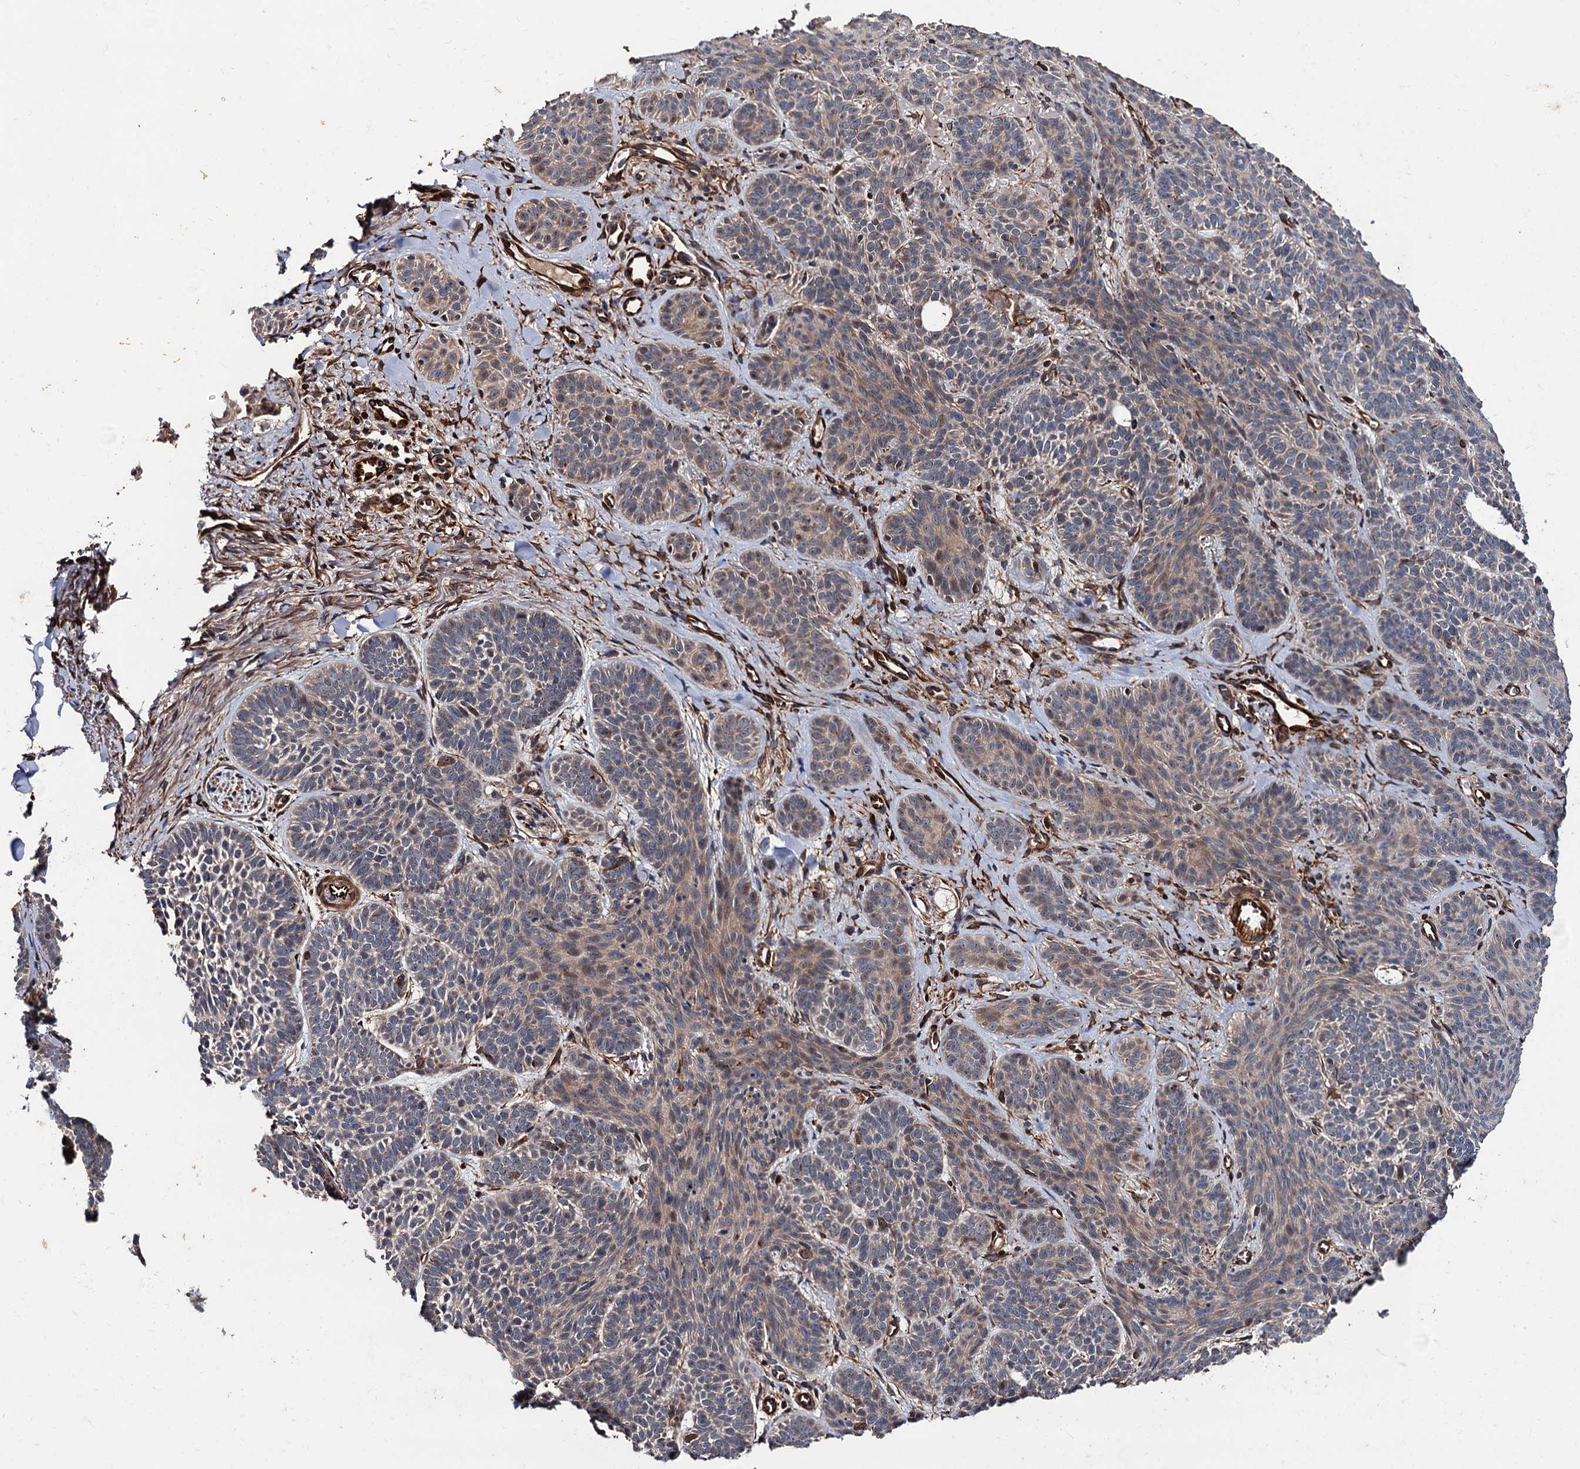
{"staining": {"intensity": "weak", "quantity": "25%-75%", "location": "cytoplasmic/membranous"}, "tissue": "skin cancer", "cell_type": "Tumor cells", "image_type": "cancer", "snomed": [{"axis": "morphology", "description": "Basal cell carcinoma"}, {"axis": "topography", "description": "Skin"}], "caption": "Weak cytoplasmic/membranous staining is seen in approximately 25%-75% of tumor cells in skin cancer.", "gene": "FSIP1", "patient": {"sex": "male", "age": 85}}